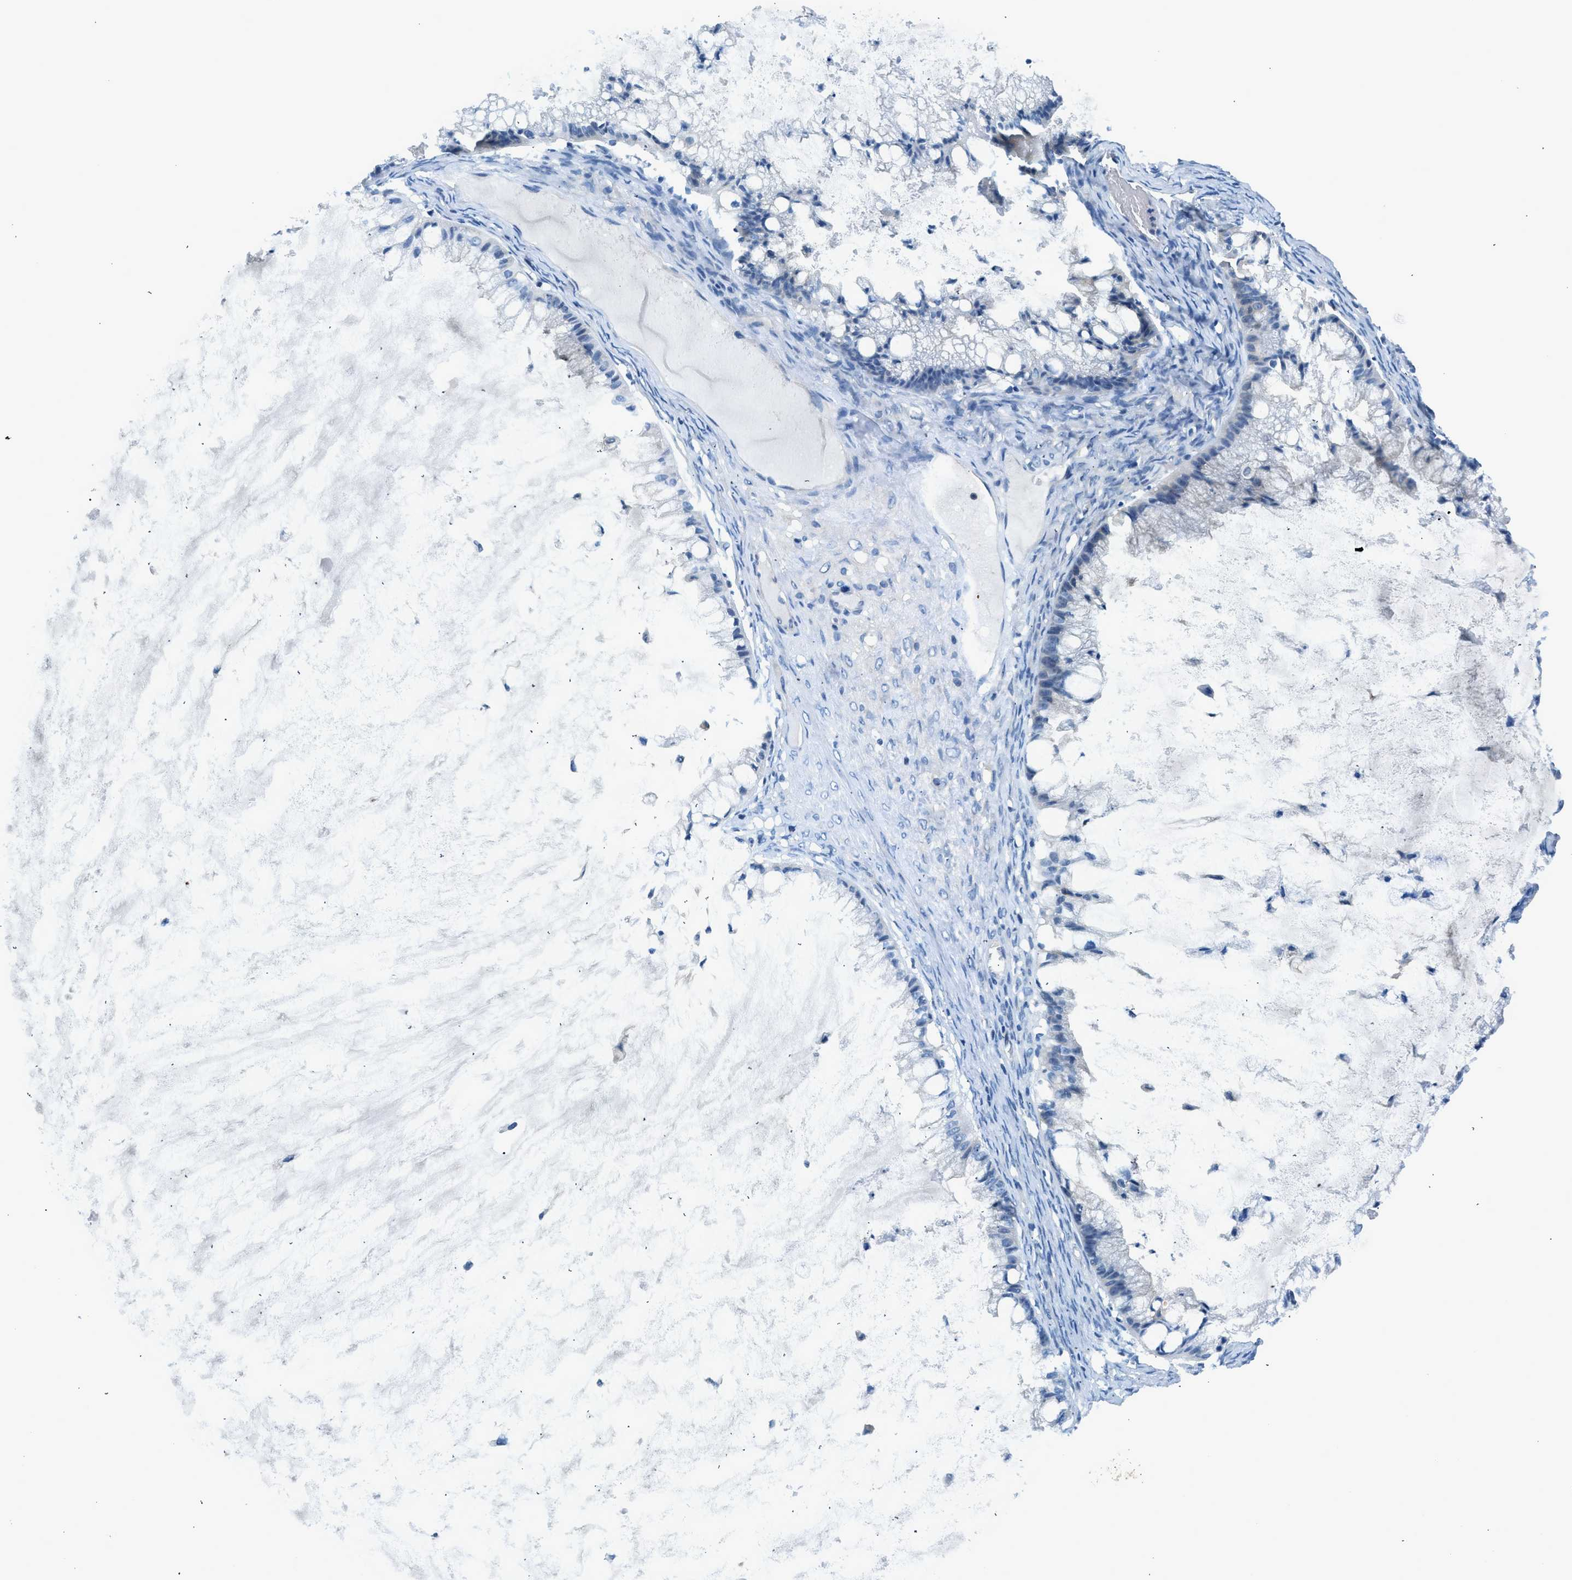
{"staining": {"intensity": "negative", "quantity": "none", "location": "none"}, "tissue": "ovarian cancer", "cell_type": "Tumor cells", "image_type": "cancer", "snomed": [{"axis": "morphology", "description": "Cystadenocarcinoma, mucinous, NOS"}, {"axis": "topography", "description": "Ovary"}], "caption": "DAB (3,3'-diaminobenzidine) immunohistochemical staining of mucinous cystadenocarcinoma (ovarian) reveals no significant staining in tumor cells.", "gene": "LMLN", "patient": {"sex": "female", "age": 57}}